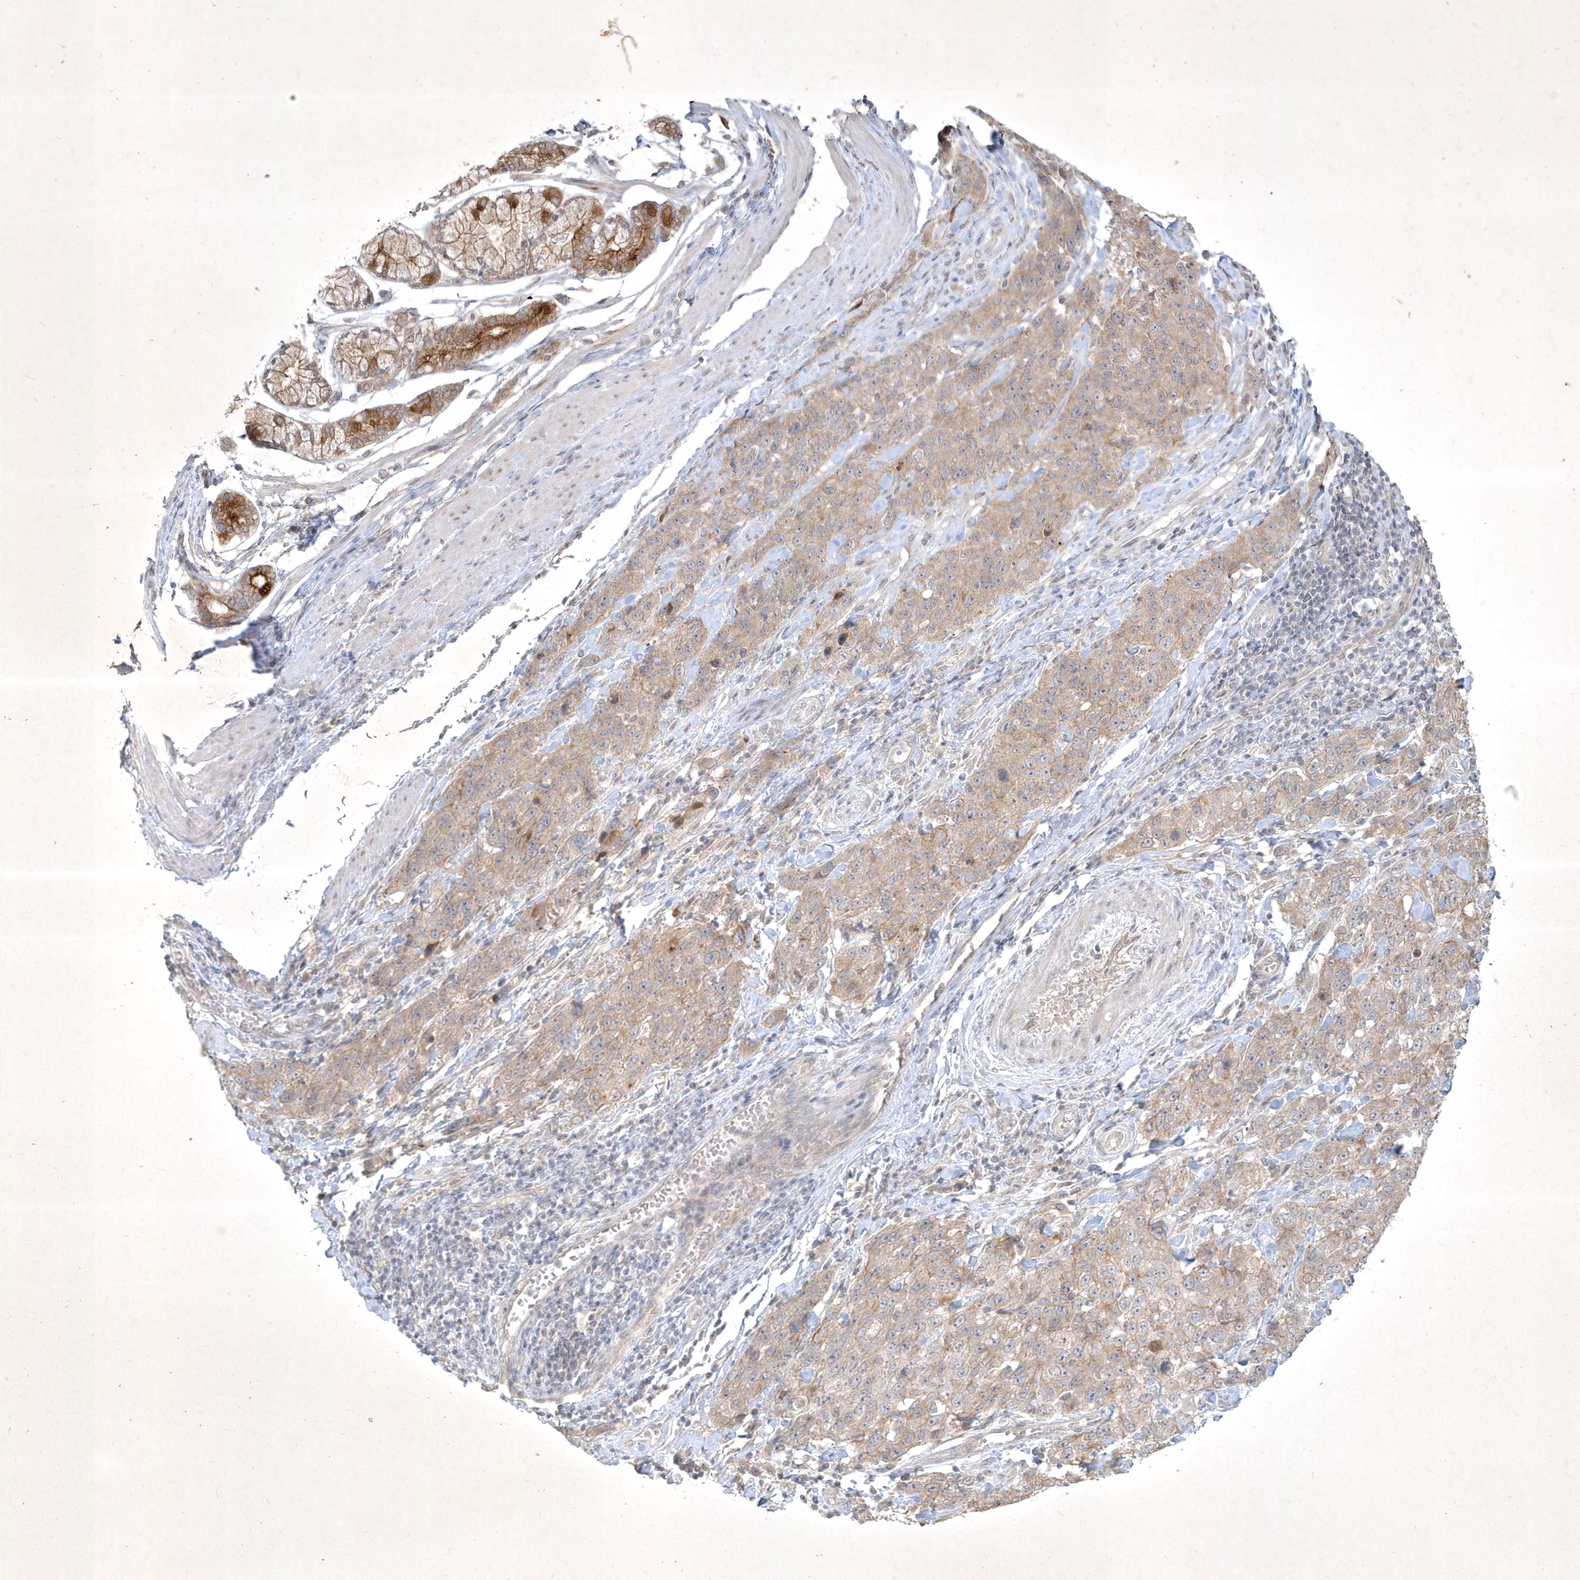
{"staining": {"intensity": "weak", "quantity": ">75%", "location": "cytoplasmic/membranous"}, "tissue": "stomach cancer", "cell_type": "Tumor cells", "image_type": "cancer", "snomed": [{"axis": "morphology", "description": "Normal tissue, NOS"}, {"axis": "morphology", "description": "Adenocarcinoma, NOS"}, {"axis": "topography", "description": "Lymph node"}, {"axis": "topography", "description": "Stomach"}], "caption": "Weak cytoplasmic/membranous staining for a protein is present in approximately >75% of tumor cells of stomach cancer using immunohistochemistry (IHC).", "gene": "BOD1", "patient": {"sex": "male", "age": 48}}